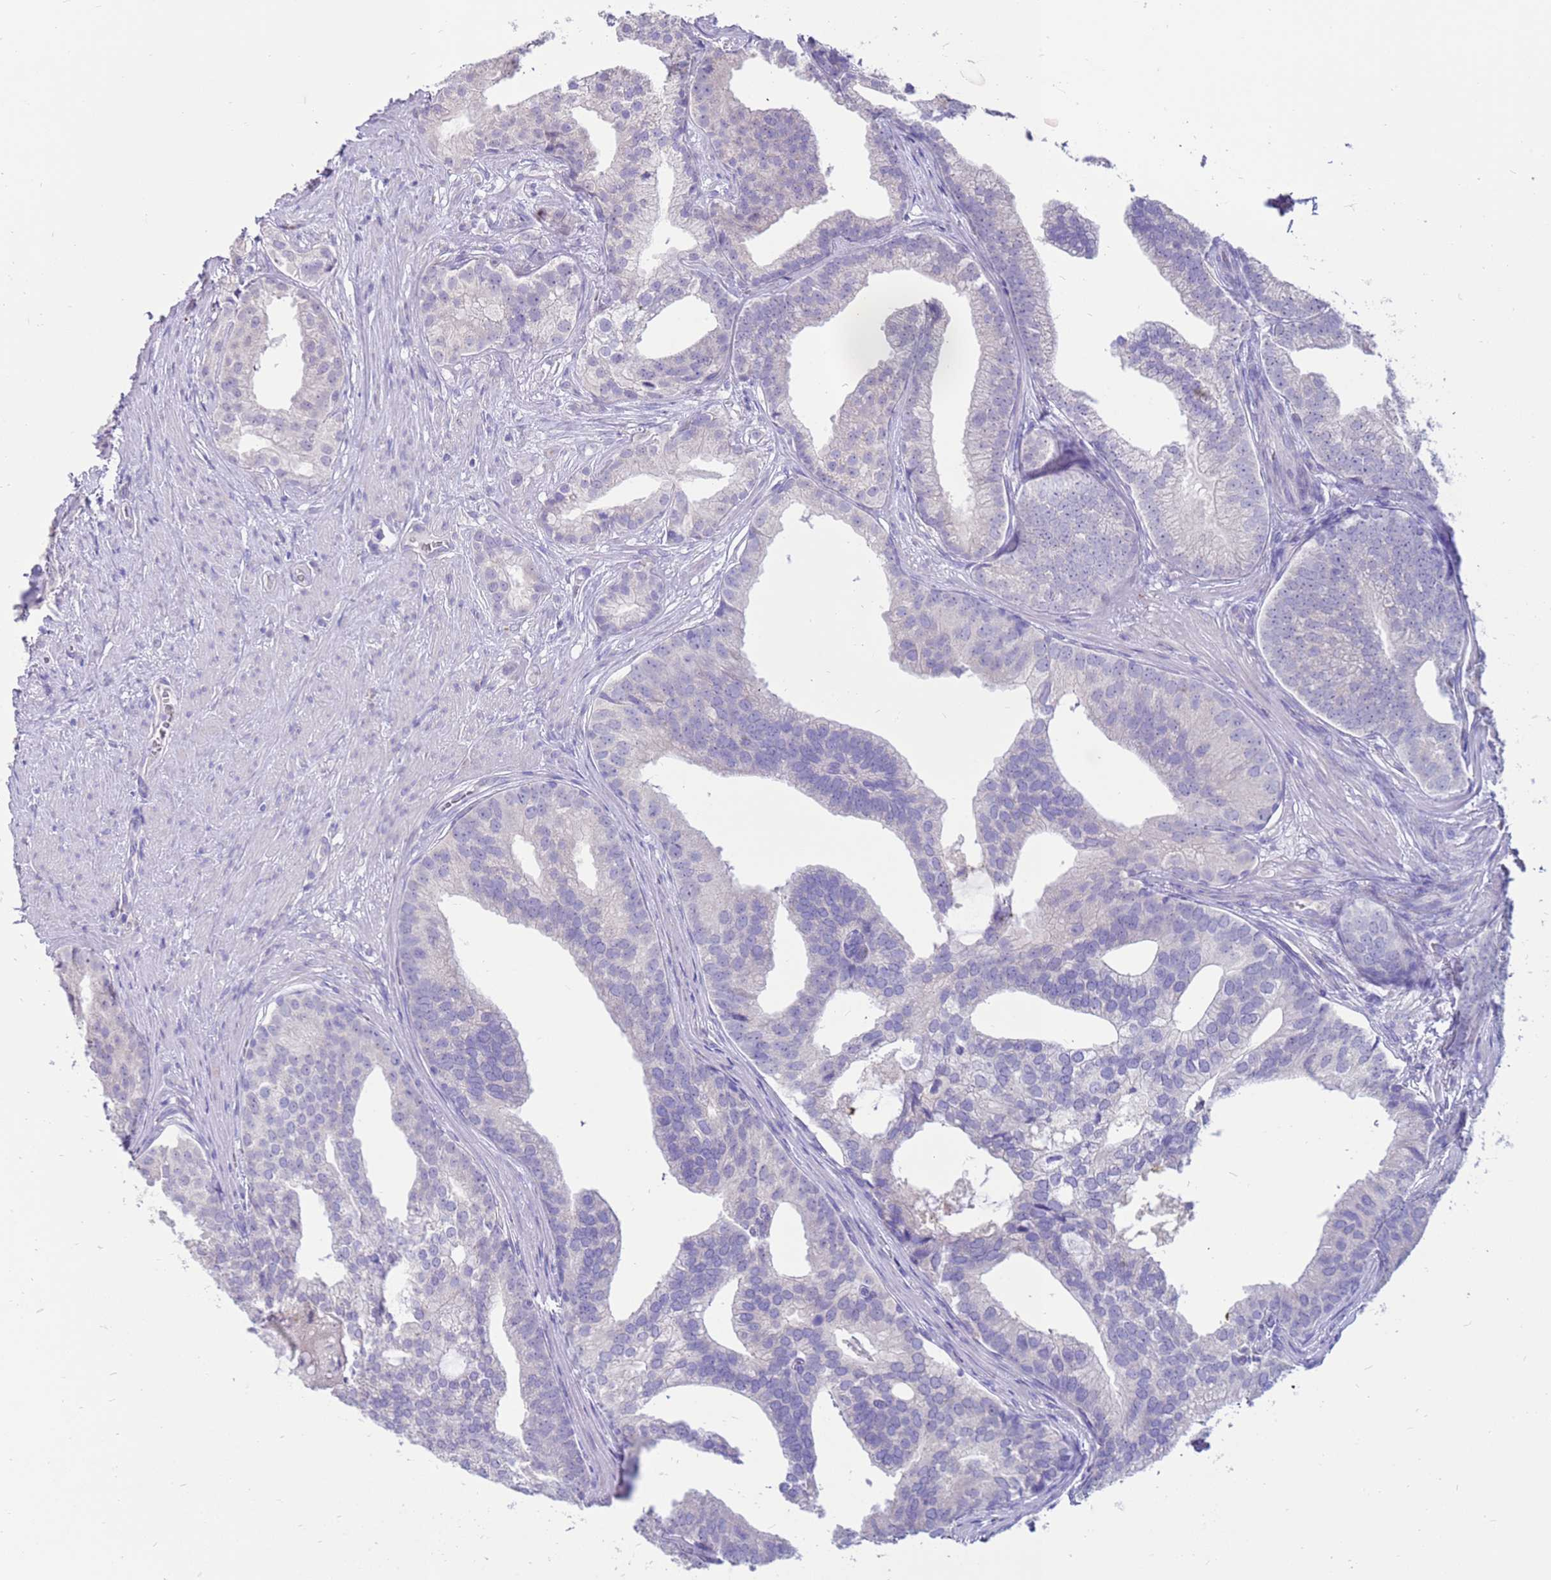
{"staining": {"intensity": "negative", "quantity": "none", "location": "none"}, "tissue": "prostate cancer", "cell_type": "Tumor cells", "image_type": "cancer", "snomed": [{"axis": "morphology", "description": "Adenocarcinoma, Low grade"}, {"axis": "topography", "description": "Prostate"}], "caption": "IHC histopathology image of neoplastic tissue: prostate cancer (adenocarcinoma (low-grade)) stained with DAB (3,3'-diaminobenzidine) displays no significant protein positivity in tumor cells.", "gene": "PDE10A", "patient": {"sex": "male", "age": 71}}